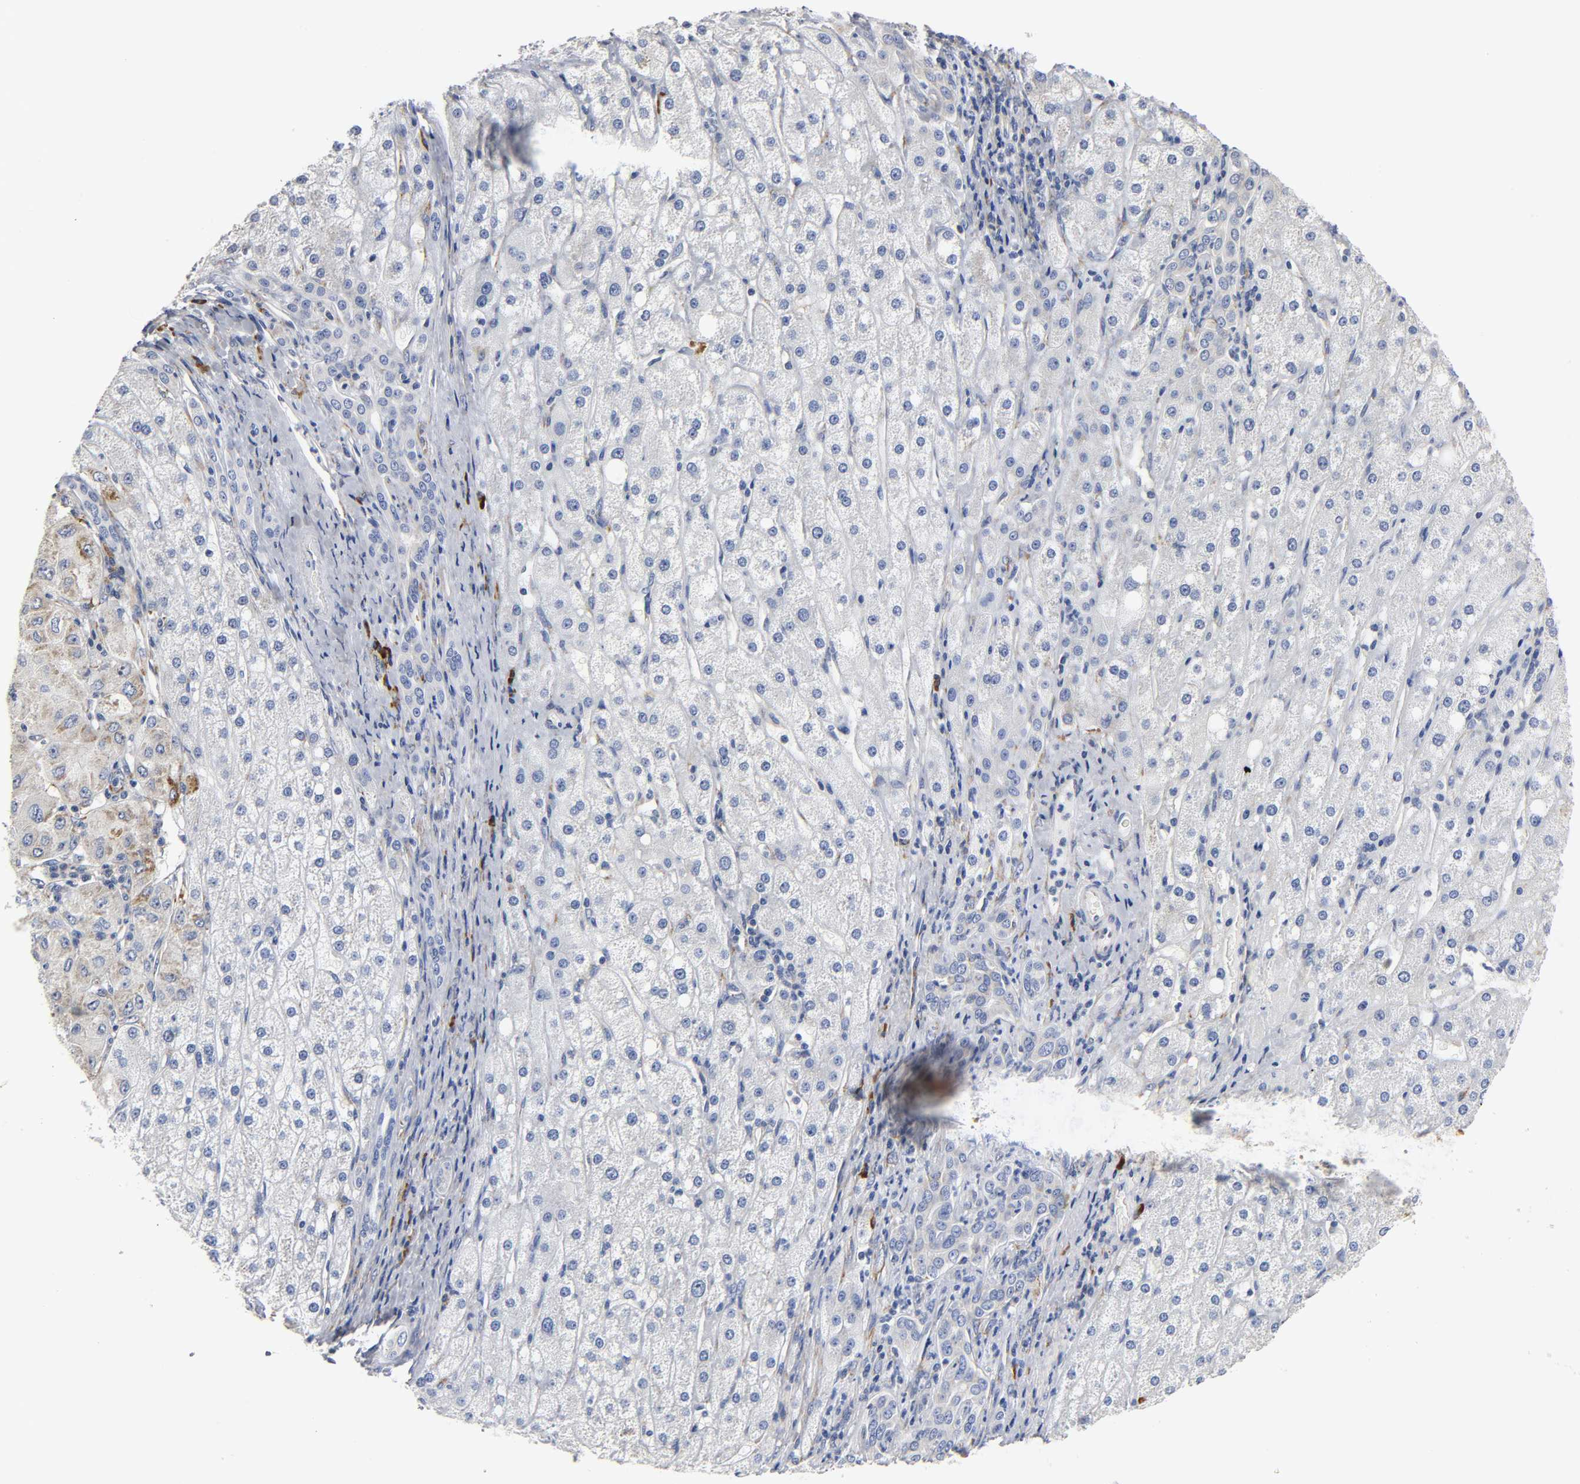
{"staining": {"intensity": "strong", "quantity": "25%-75%", "location": "cytoplasmic/membranous"}, "tissue": "liver cancer", "cell_type": "Tumor cells", "image_type": "cancer", "snomed": [{"axis": "morphology", "description": "Carcinoma, Hepatocellular, NOS"}, {"axis": "topography", "description": "Liver"}], "caption": "Protein analysis of liver cancer (hepatocellular carcinoma) tissue demonstrates strong cytoplasmic/membranous positivity in approximately 25%-75% of tumor cells.", "gene": "REL", "patient": {"sex": "male", "age": 80}}